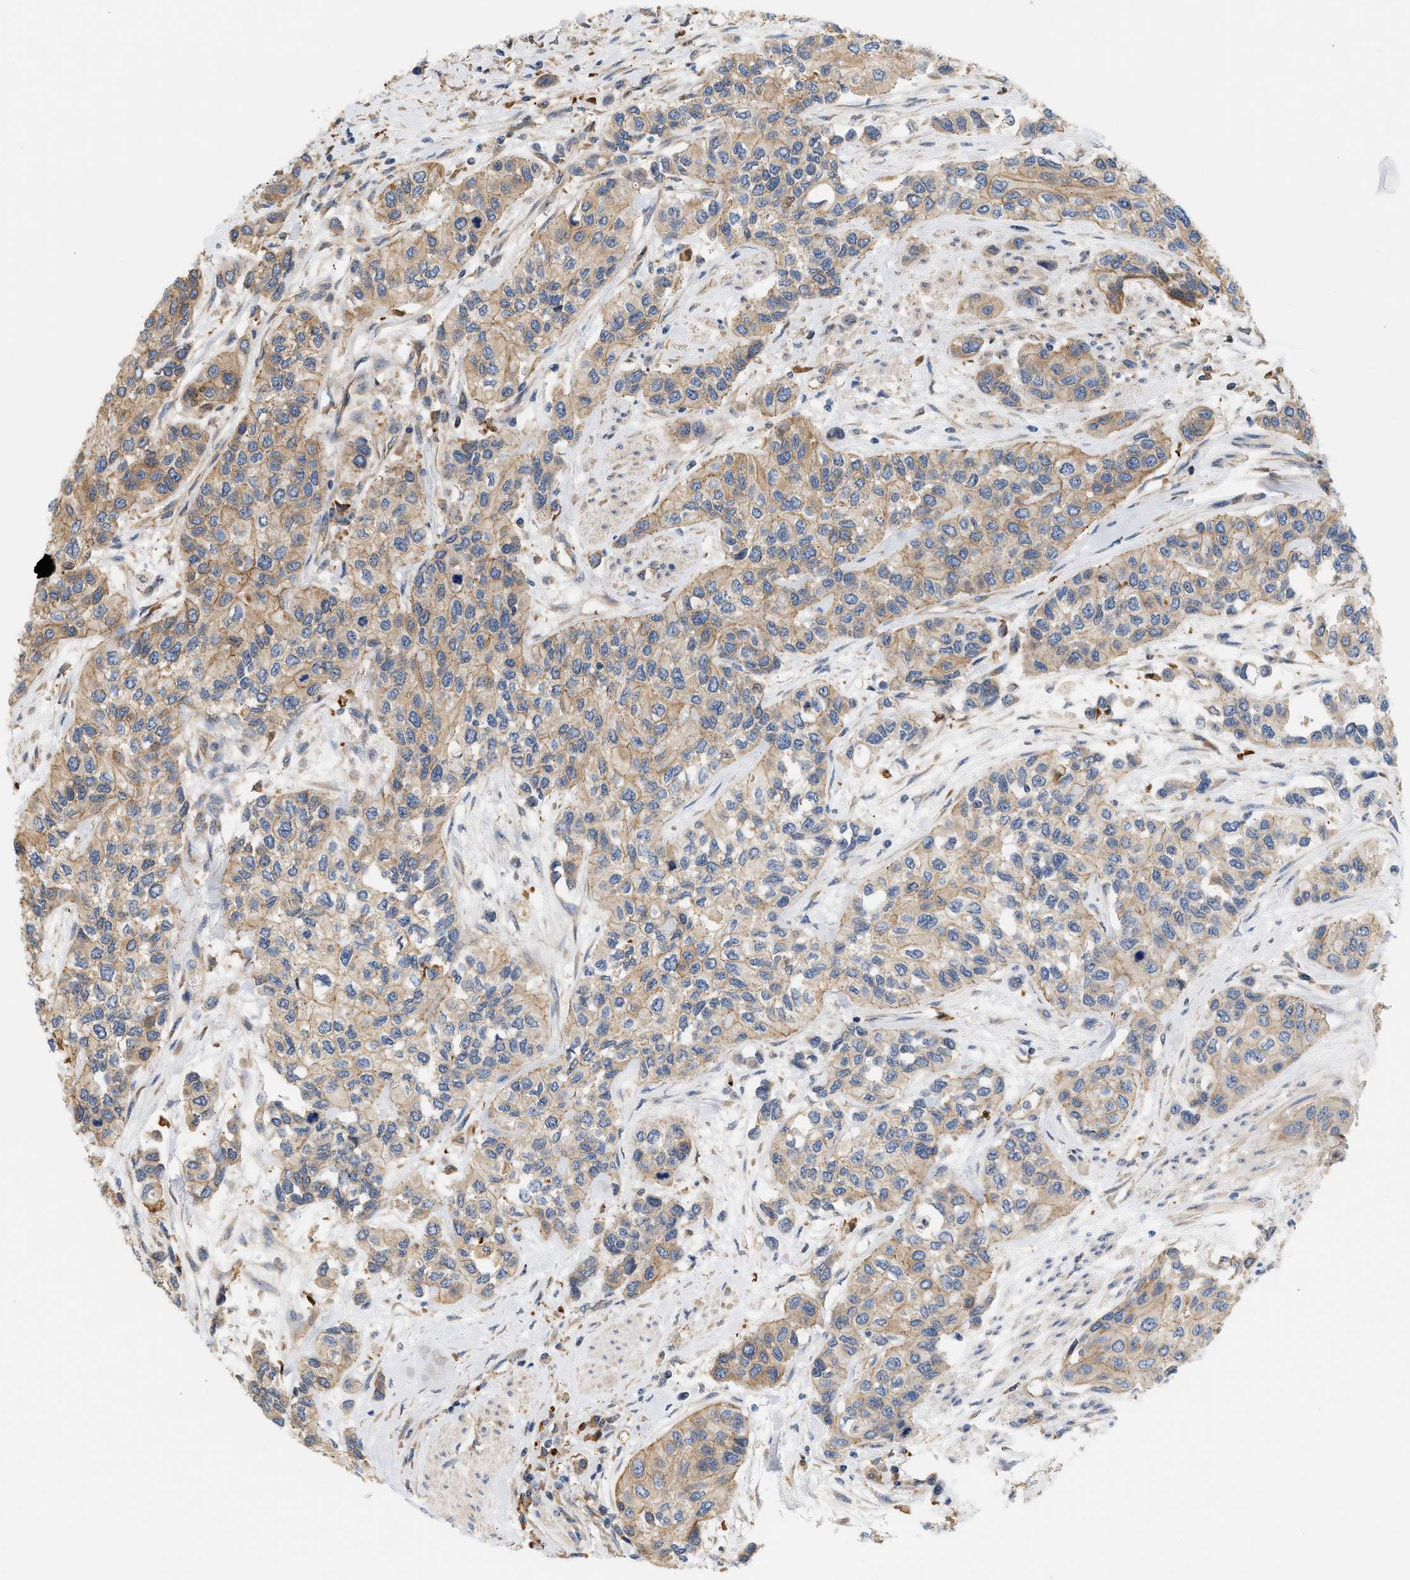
{"staining": {"intensity": "weak", "quantity": ">75%", "location": "cytoplasmic/membranous"}, "tissue": "urothelial cancer", "cell_type": "Tumor cells", "image_type": "cancer", "snomed": [{"axis": "morphology", "description": "Urothelial carcinoma, High grade"}, {"axis": "topography", "description": "Urinary bladder"}], "caption": "There is low levels of weak cytoplasmic/membranous expression in tumor cells of urothelial cancer, as demonstrated by immunohistochemical staining (brown color).", "gene": "CTXN1", "patient": {"sex": "female", "age": 56}}